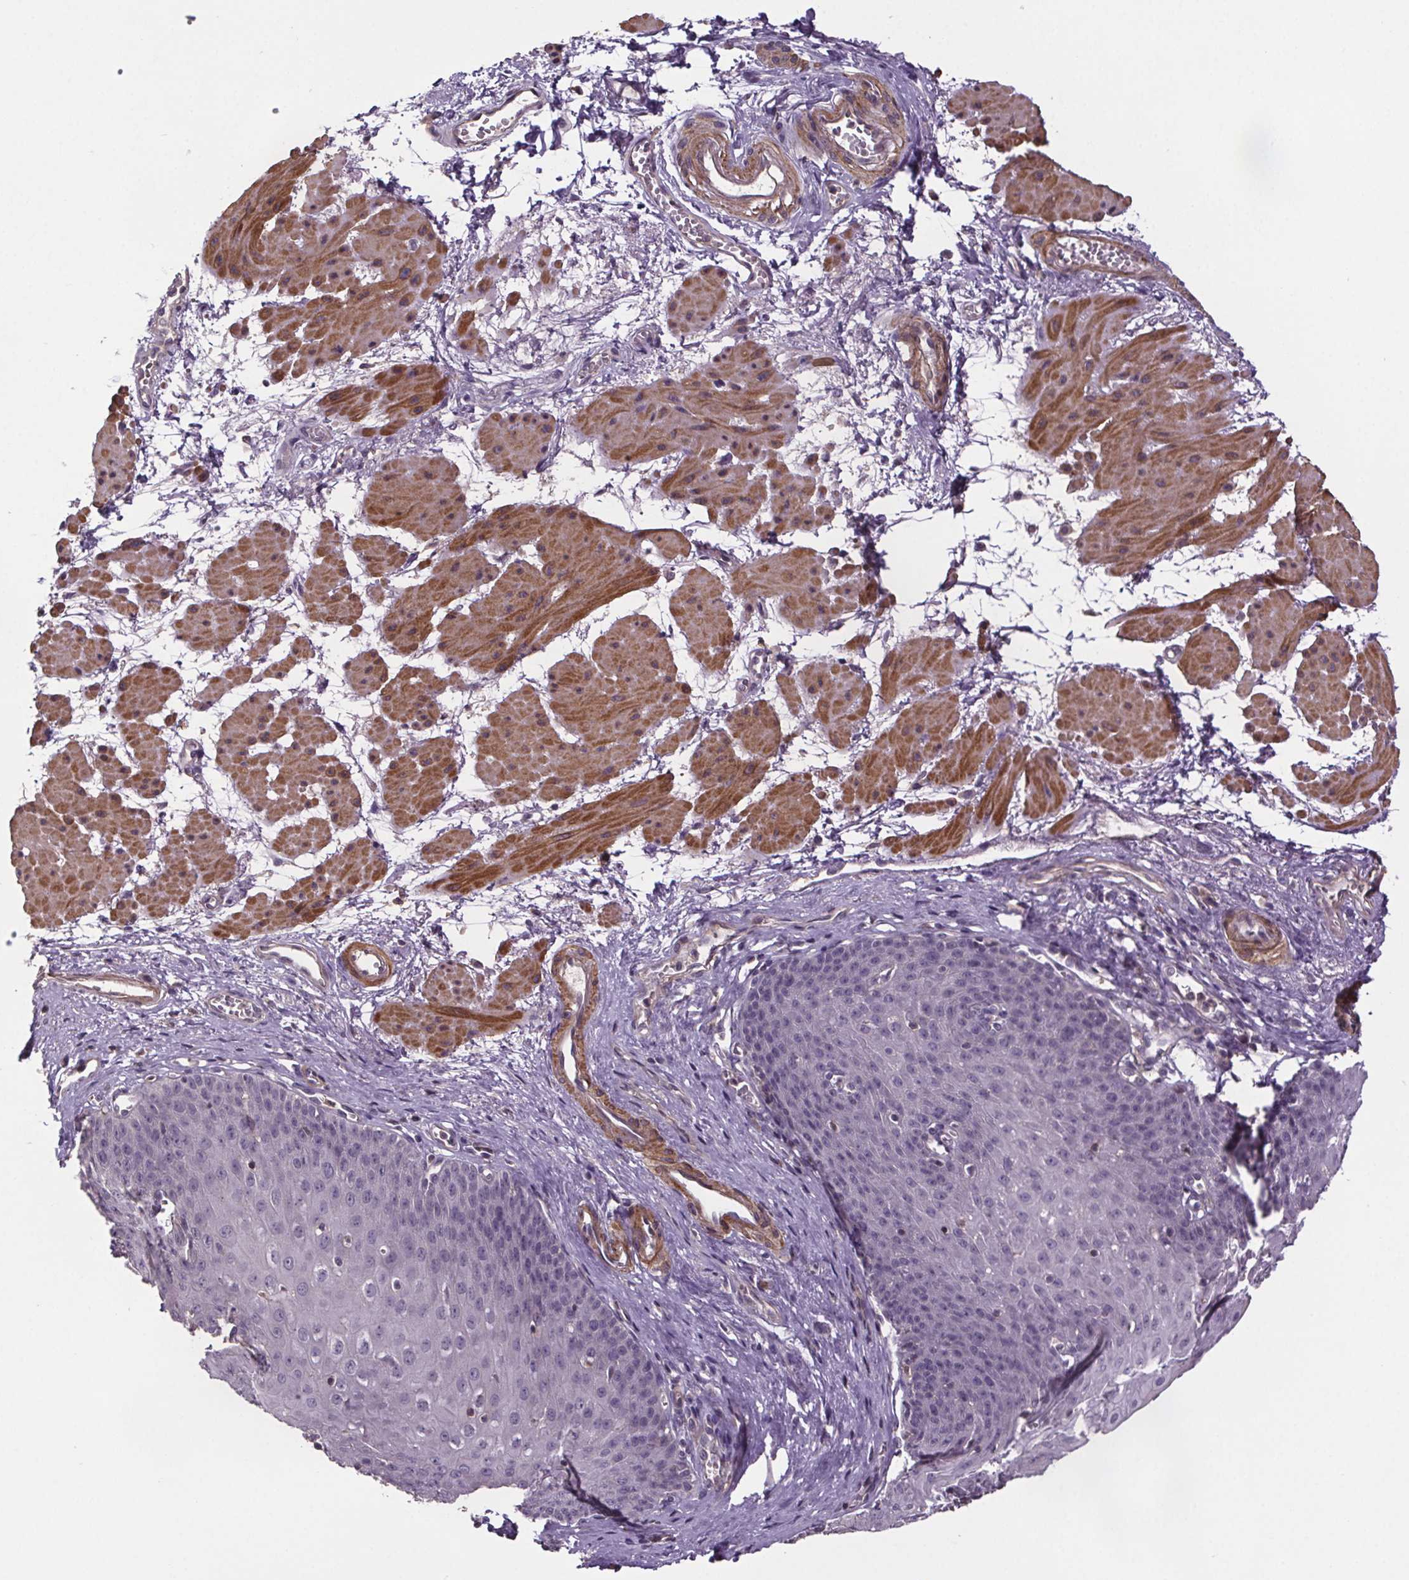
{"staining": {"intensity": "negative", "quantity": "none", "location": "none"}, "tissue": "esophagus", "cell_type": "Squamous epithelial cells", "image_type": "normal", "snomed": [{"axis": "morphology", "description": "Normal tissue, NOS"}, {"axis": "topography", "description": "Esophagus"}], "caption": "Benign esophagus was stained to show a protein in brown. There is no significant positivity in squamous epithelial cells. The staining was performed using DAB (3,3'-diaminobenzidine) to visualize the protein expression in brown, while the nuclei were stained in blue with hematoxylin (Magnification: 20x).", "gene": "CLN3", "patient": {"sex": "male", "age": 71}}